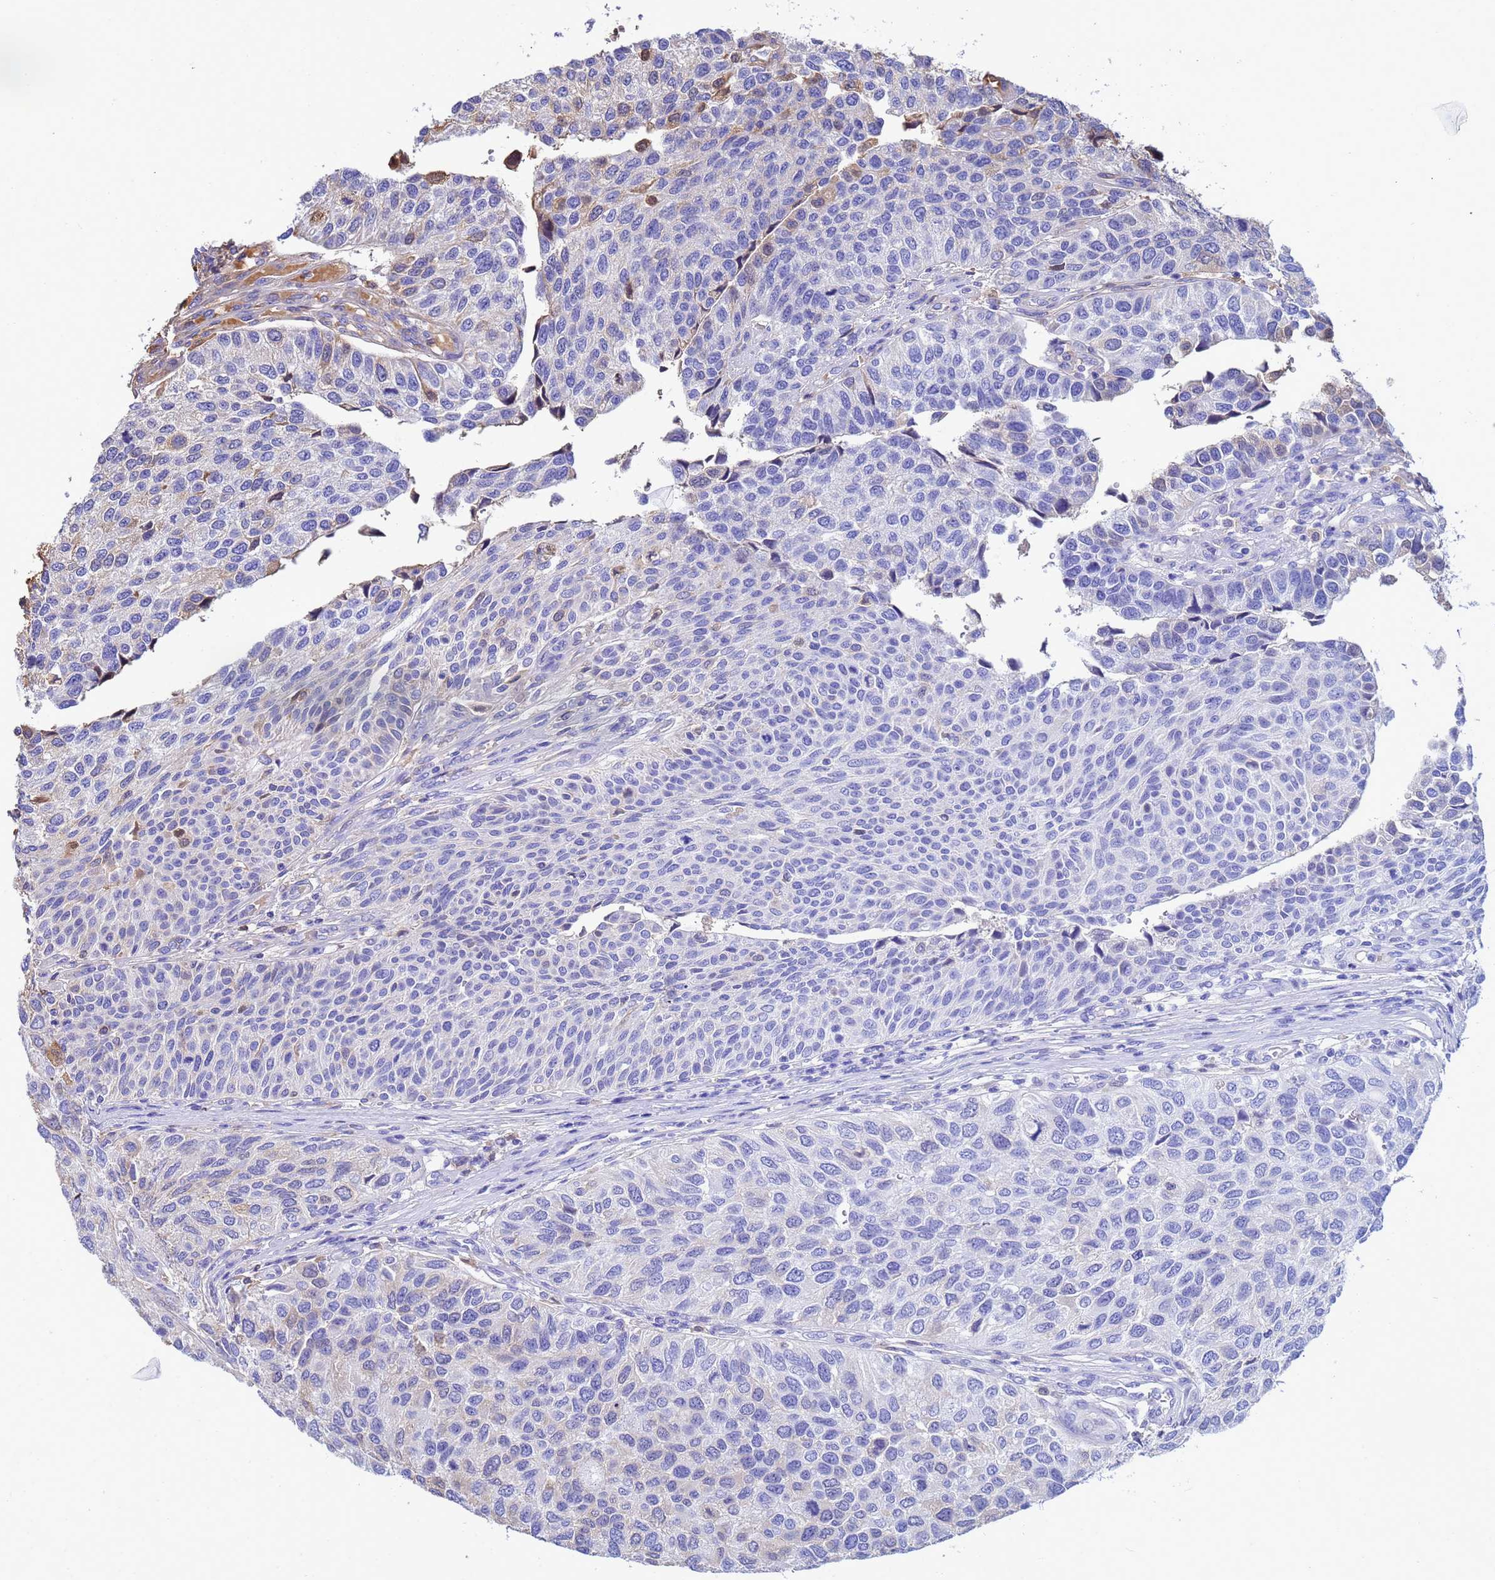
{"staining": {"intensity": "weak", "quantity": "<25%", "location": "cytoplasmic/membranous"}, "tissue": "urothelial cancer", "cell_type": "Tumor cells", "image_type": "cancer", "snomed": [{"axis": "morphology", "description": "Urothelial carcinoma, NOS"}, {"axis": "topography", "description": "Urinary bladder"}], "caption": "Immunohistochemistry (IHC) micrograph of neoplastic tissue: human transitional cell carcinoma stained with DAB reveals no significant protein positivity in tumor cells.", "gene": "GLUD1", "patient": {"sex": "male", "age": 55}}